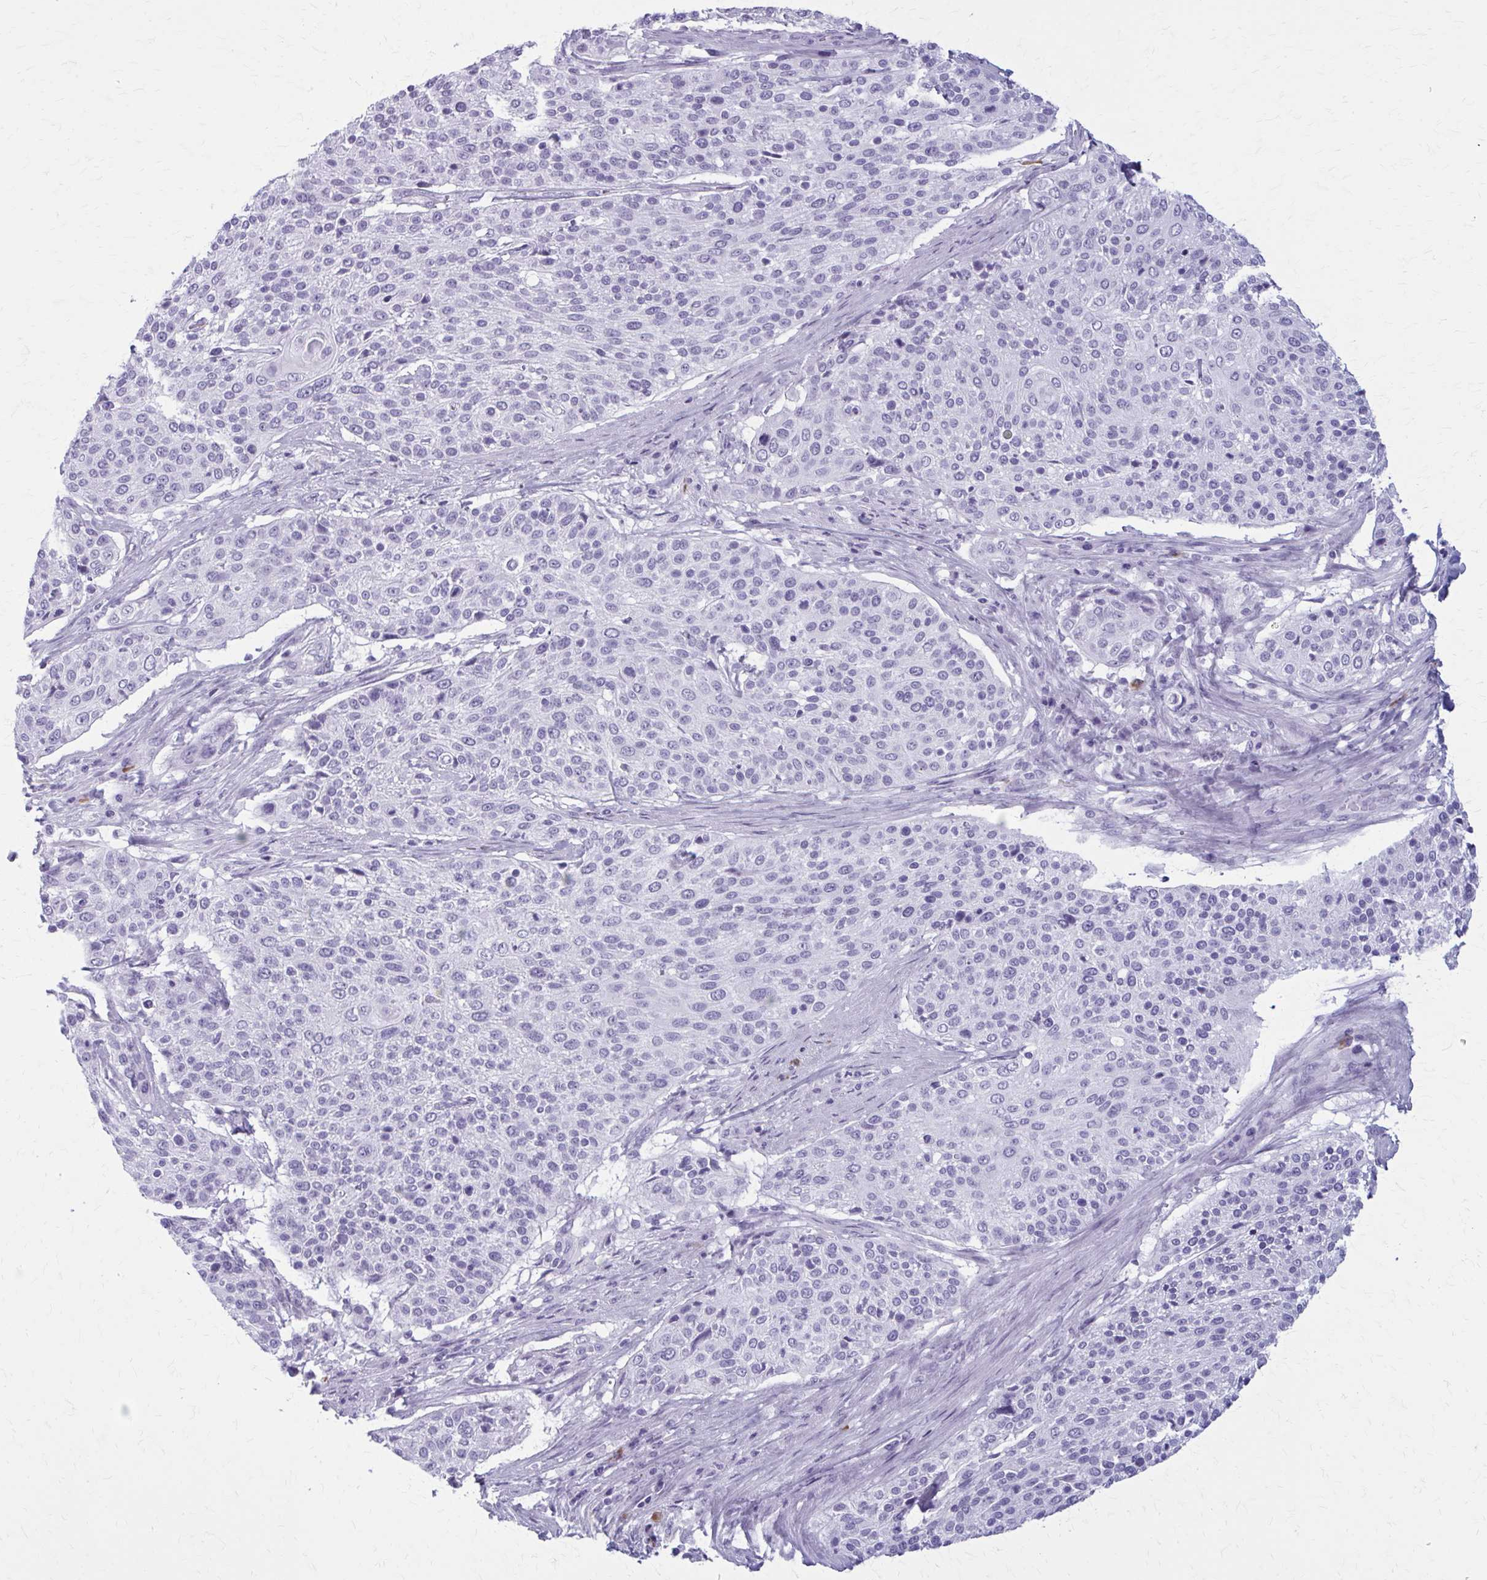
{"staining": {"intensity": "negative", "quantity": "none", "location": "none"}, "tissue": "cervical cancer", "cell_type": "Tumor cells", "image_type": "cancer", "snomed": [{"axis": "morphology", "description": "Squamous cell carcinoma, NOS"}, {"axis": "topography", "description": "Cervix"}], "caption": "The histopathology image reveals no significant positivity in tumor cells of cervical squamous cell carcinoma.", "gene": "ZDHHC7", "patient": {"sex": "female", "age": 31}}